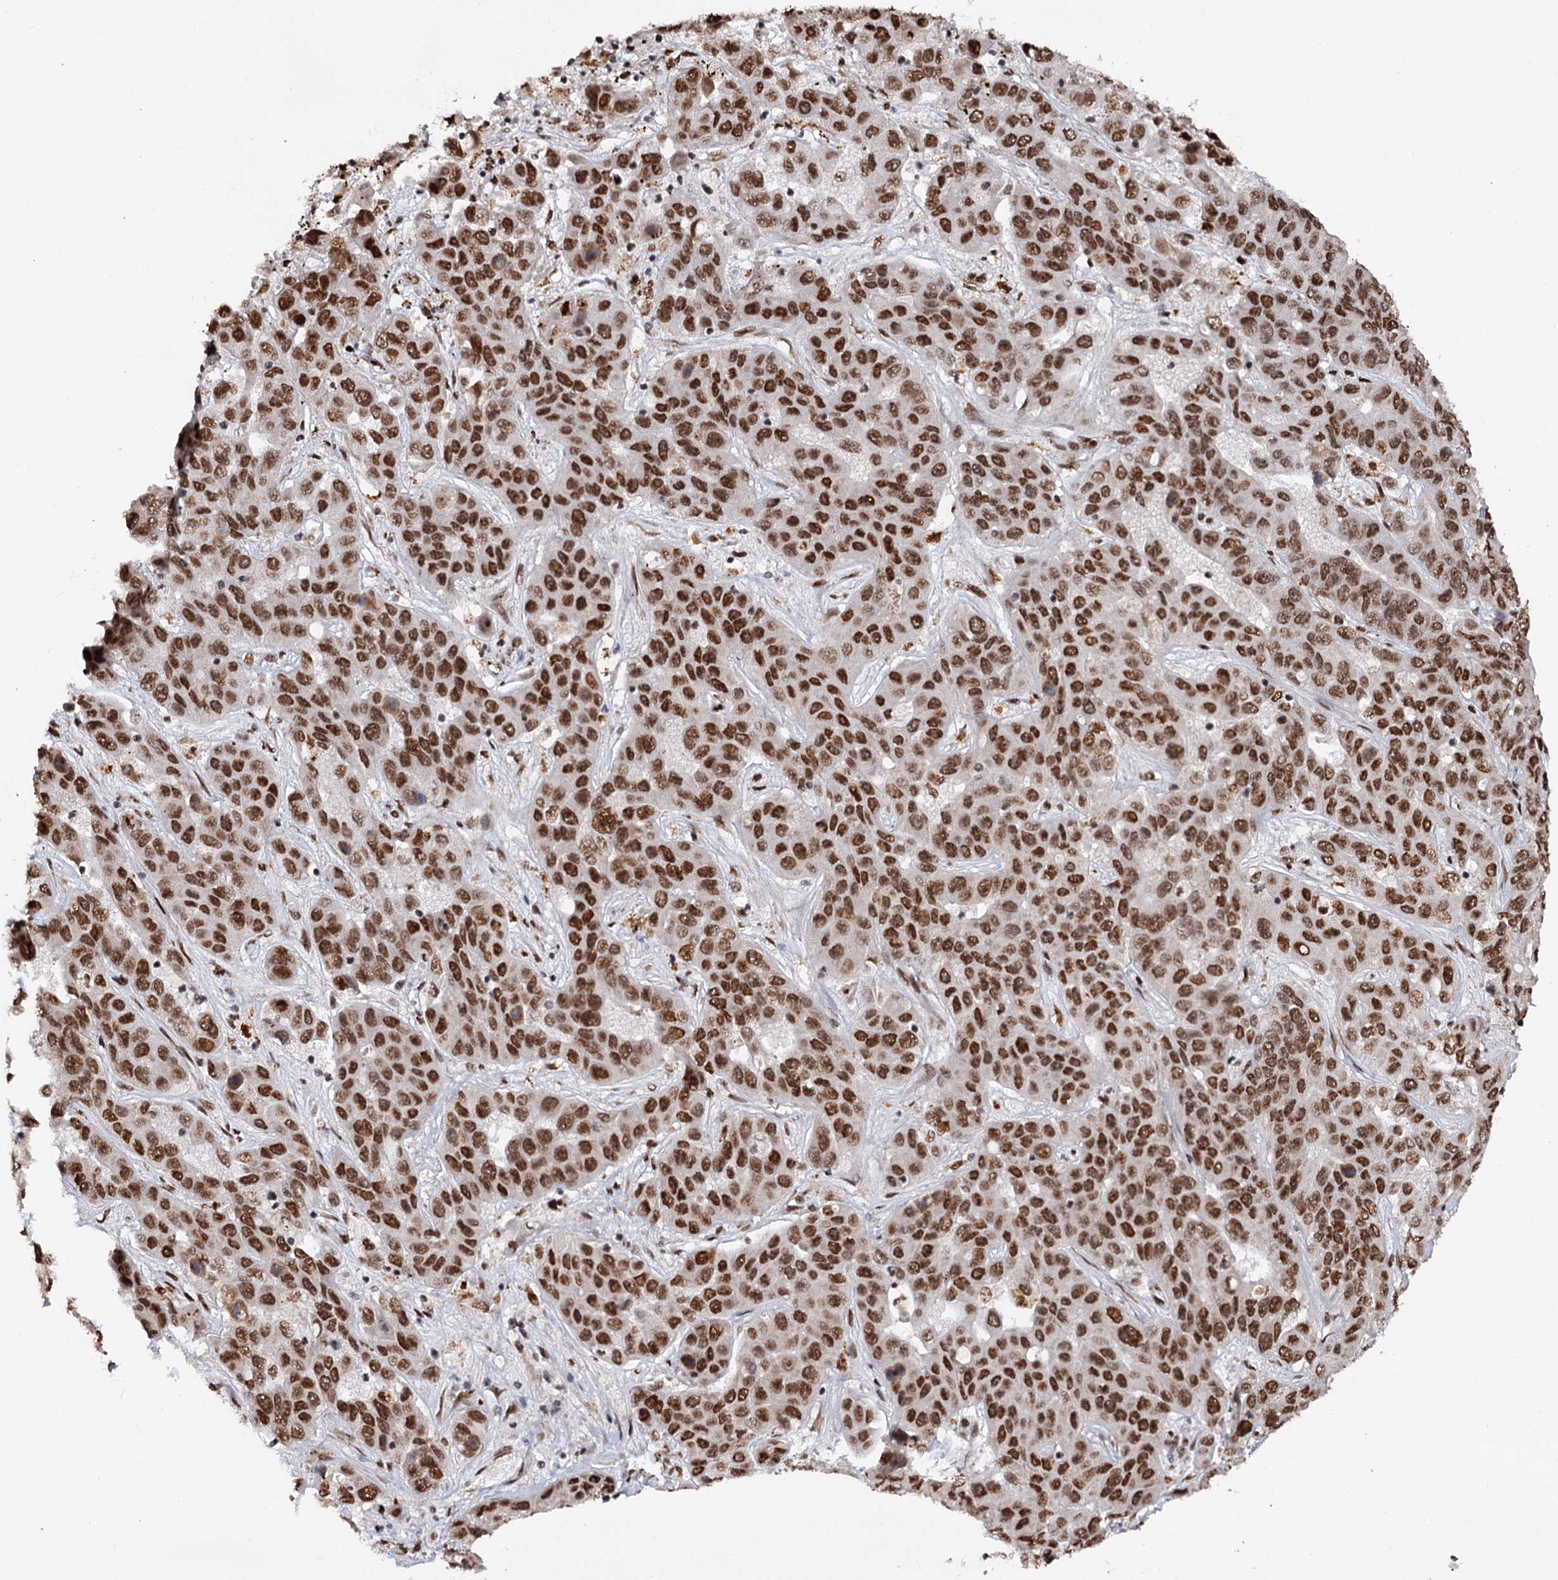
{"staining": {"intensity": "strong", "quantity": ">75%", "location": "nuclear"}, "tissue": "liver cancer", "cell_type": "Tumor cells", "image_type": "cancer", "snomed": [{"axis": "morphology", "description": "Cholangiocarcinoma"}, {"axis": "topography", "description": "Liver"}], "caption": "Brown immunohistochemical staining in liver cancer exhibits strong nuclear expression in about >75% of tumor cells.", "gene": "MATR3", "patient": {"sex": "female", "age": 52}}